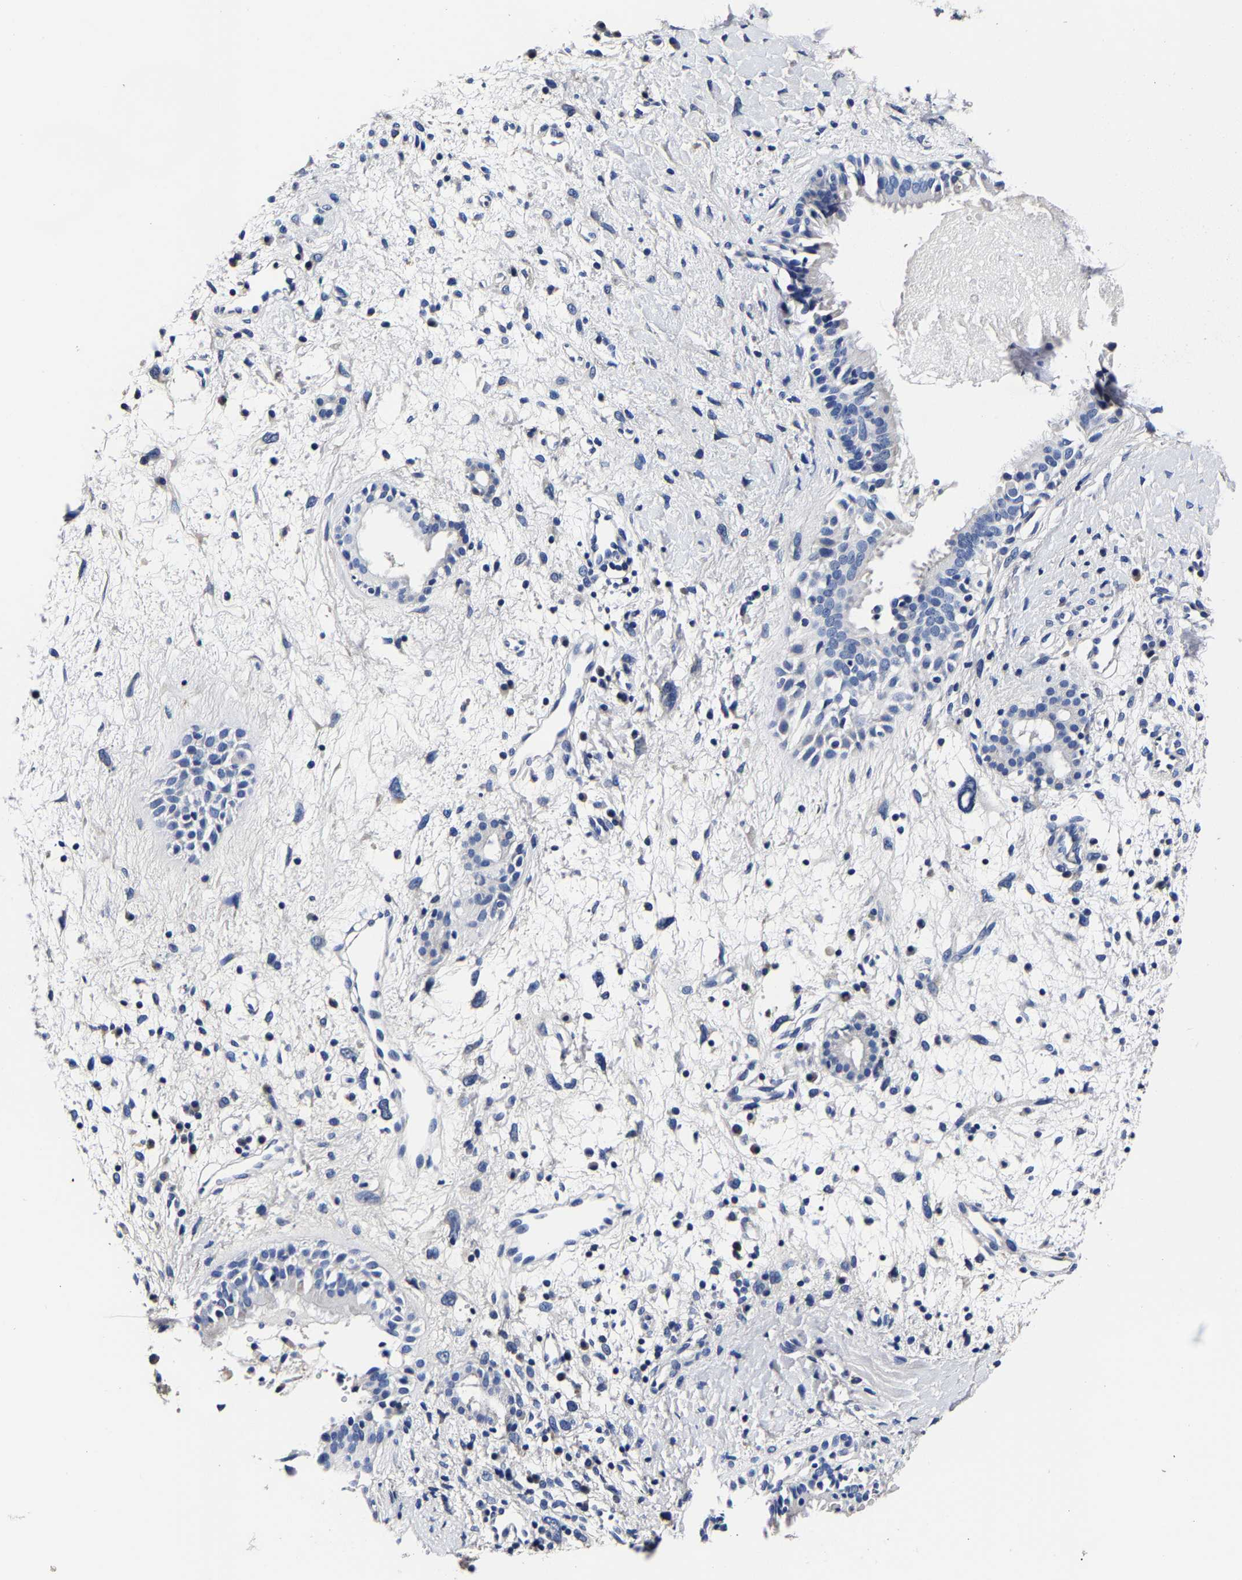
{"staining": {"intensity": "negative", "quantity": "none", "location": "none"}, "tissue": "nasopharynx", "cell_type": "Respiratory epithelial cells", "image_type": "normal", "snomed": [{"axis": "morphology", "description": "Normal tissue, NOS"}, {"axis": "topography", "description": "Nasopharynx"}], "caption": "Respiratory epithelial cells show no significant staining in normal nasopharynx.", "gene": "AKAP4", "patient": {"sex": "male", "age": 22}}